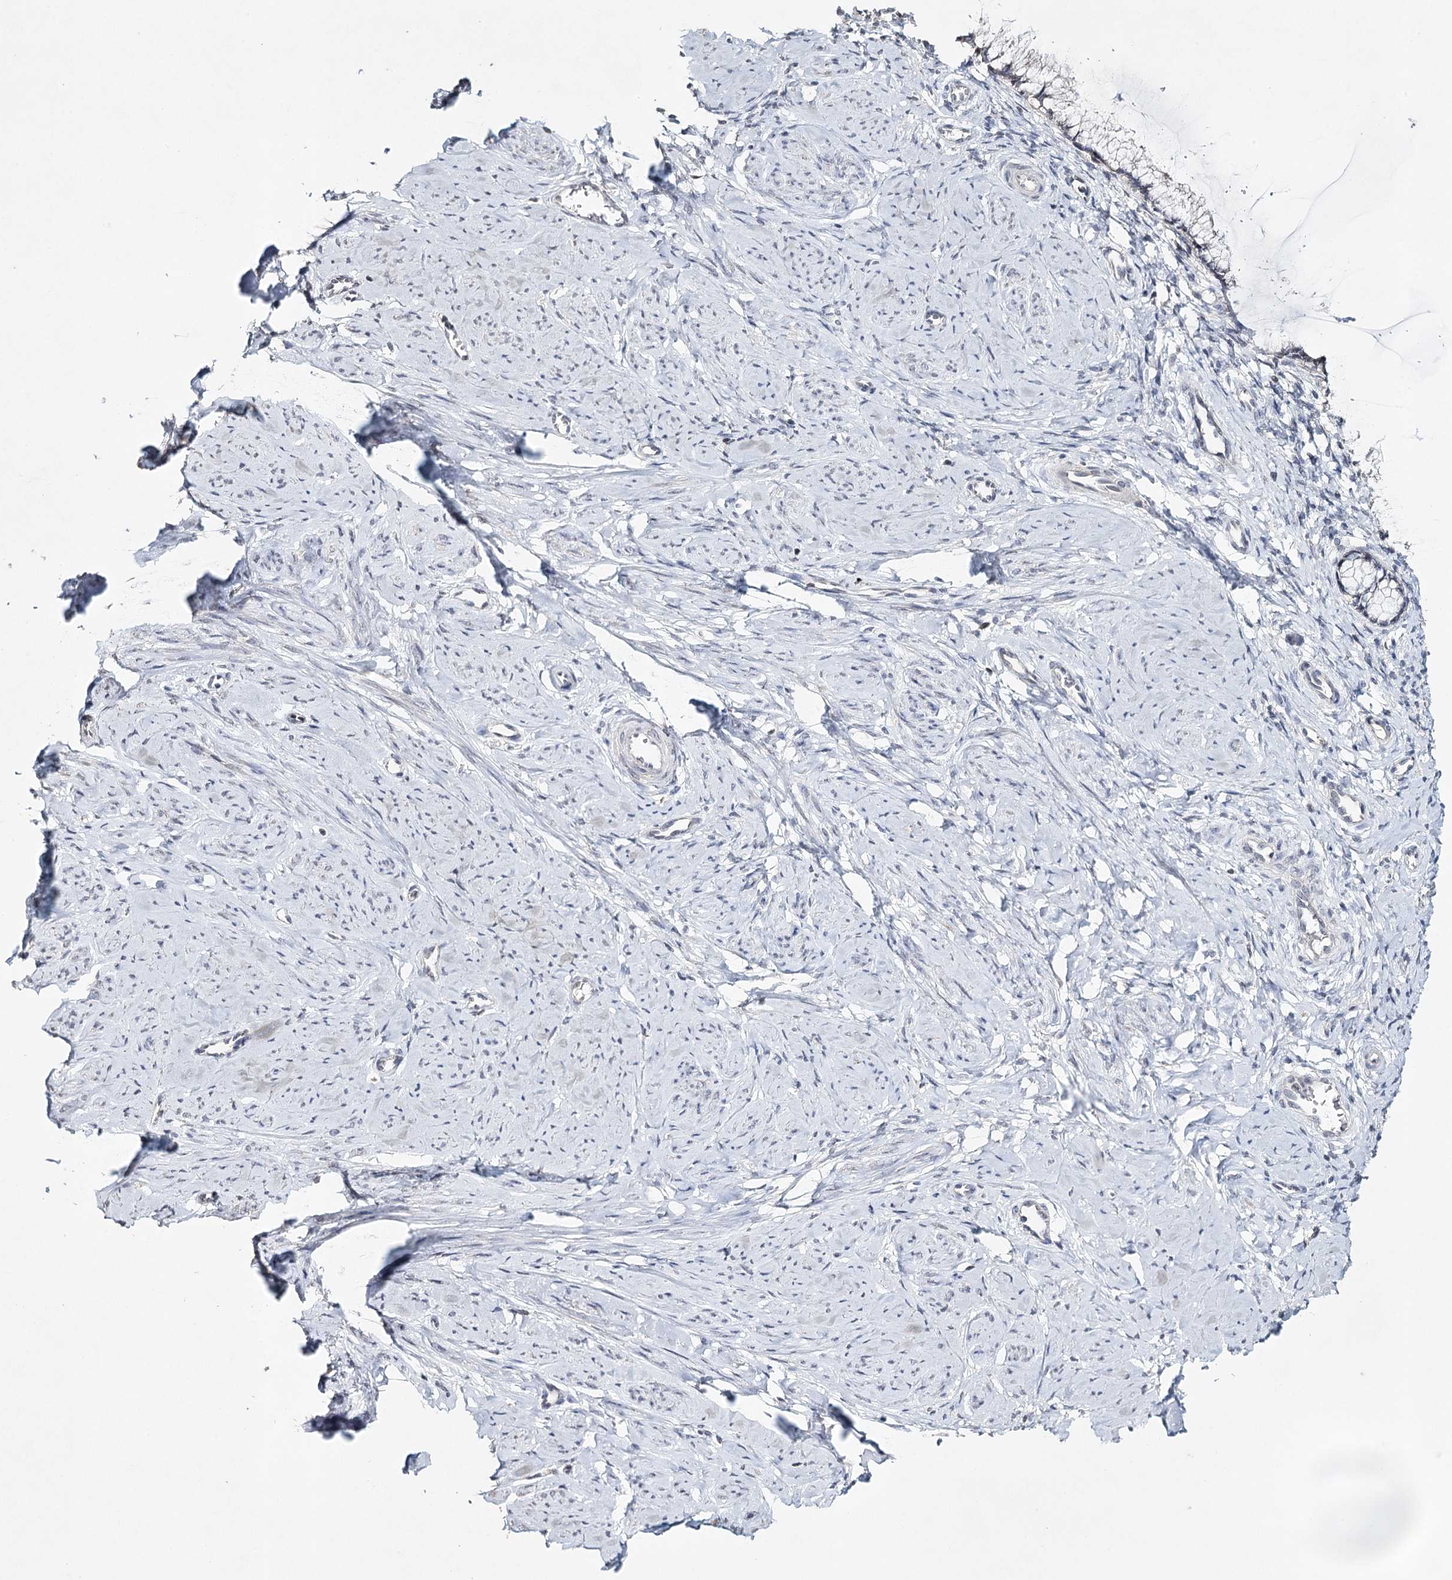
{"staining": {"intensity": "negative", "quantity": "none", "location": "none"}, "tissue": "cervix", "cell_type": "Glandular cells", "image_type": "normal", "snomed": [{"axis": "morphology", "description": "Normal tissue, NOS"}, {"axis": "morphology", "description": "Adenocarcinoma, NOS"}, {"axis": "topography", "description": "Cervix"}], "caption": "Immunohistochemistry histopathology image of unremarkable cervix: human cervix stained with DAB (3,3'-diaminobenzidine) shows no significant protein positivity in glandular cells.", "gene": "ICOS", "patient": {"sex": "female", "age": 29}}